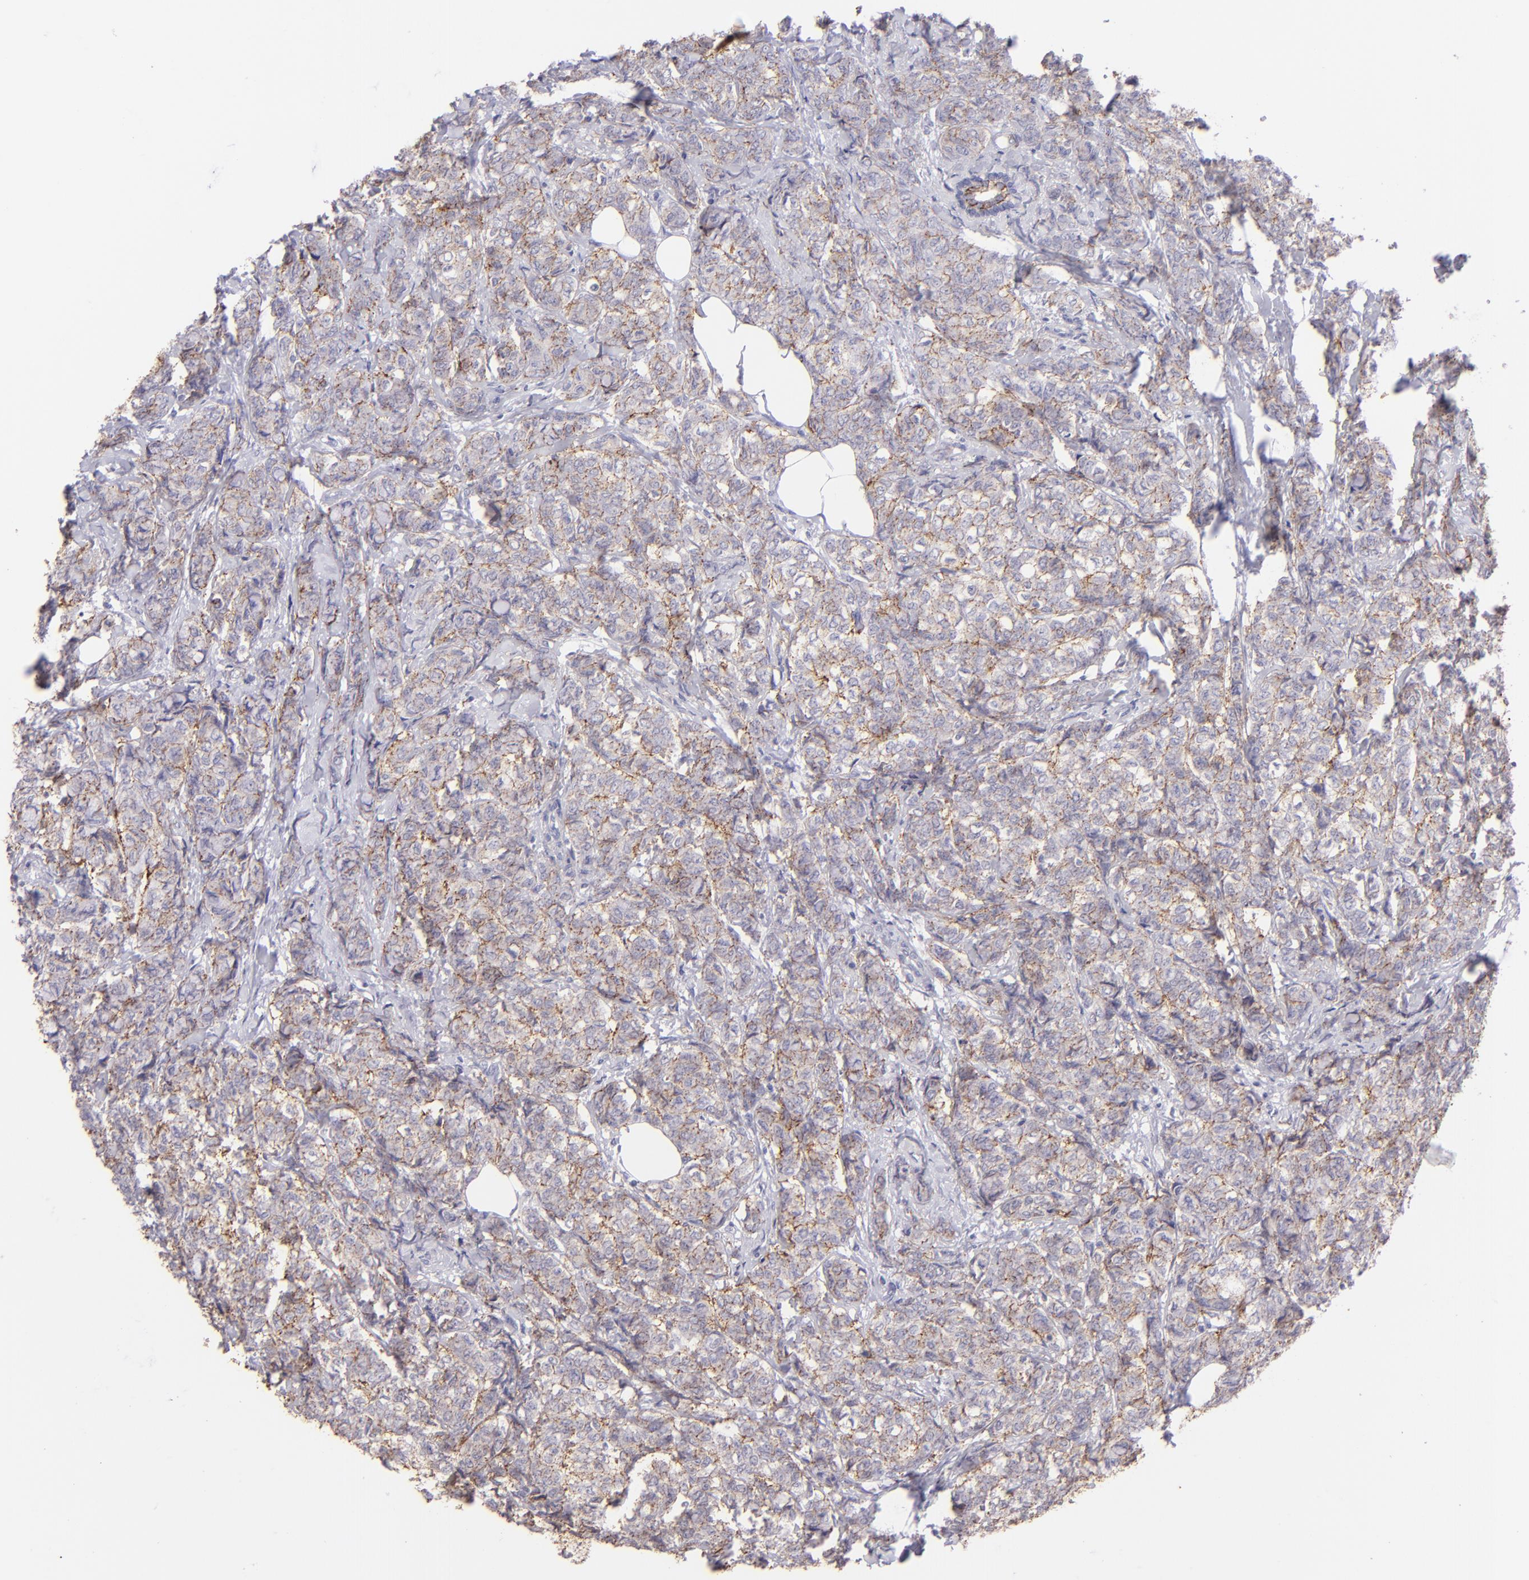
{"staining": {"intensity": "moderate", "quantity": "25%-75%", "location": "cytoplasmic/membranous"}, "tissue": "breast cancer", "cell_type": "Tumor cells", "image_type": "cancer", "snomed": [{"axis": "morphology", "description": "Lobular carcinoma"}, {"axis": "topography", "description": "Breast"}], "caption": "Lobular carcinoma (breast) was stained to show a protein in brown. There is medium levels of moderate cytoplasmic/membranous staining in approximately 25%-75% of tumor cells.", "gene": "CLDN4", "patient": {"sex": "female", "age": 60}}